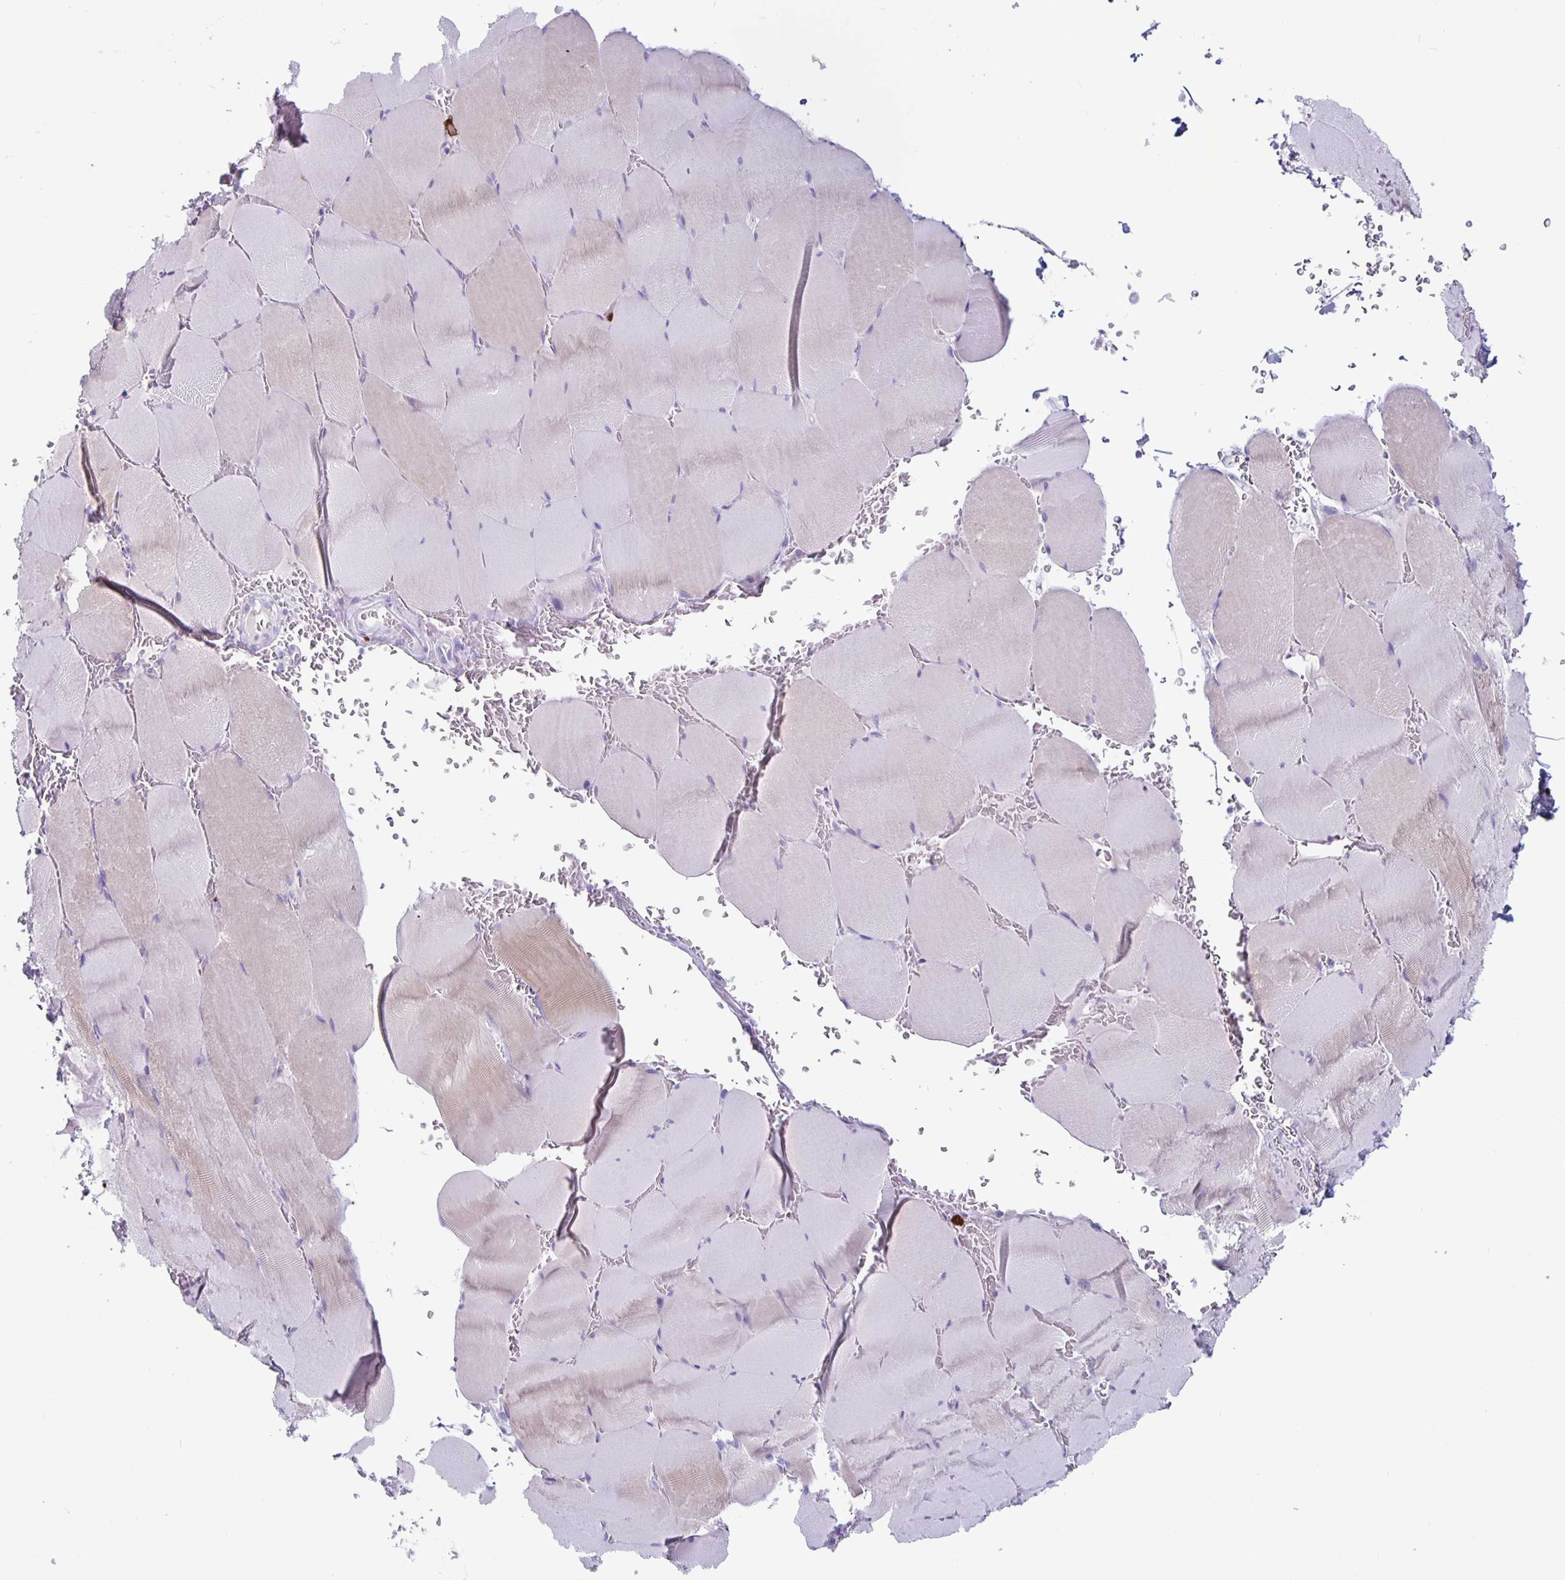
{"staining": {"intensity": "negative", "quantity": "none", "location": "none"}, "tissue": "skeletal muscle", "cell_type": "Myocytes", "image_type": "normal", "snomed": [{"axis": "morphology", "description": "Normal tissue, NOS"}, {"axis": "topography", "description": "Skeletal muscle"}, {"axis": "topography", "description": "Head-Neck"}], "caption": "The IHC histopathology image has no significant positivity in myocytes of skeletal muscle.", "gene": "GZMK", "patient": {"sex": "male", "age": 66}}